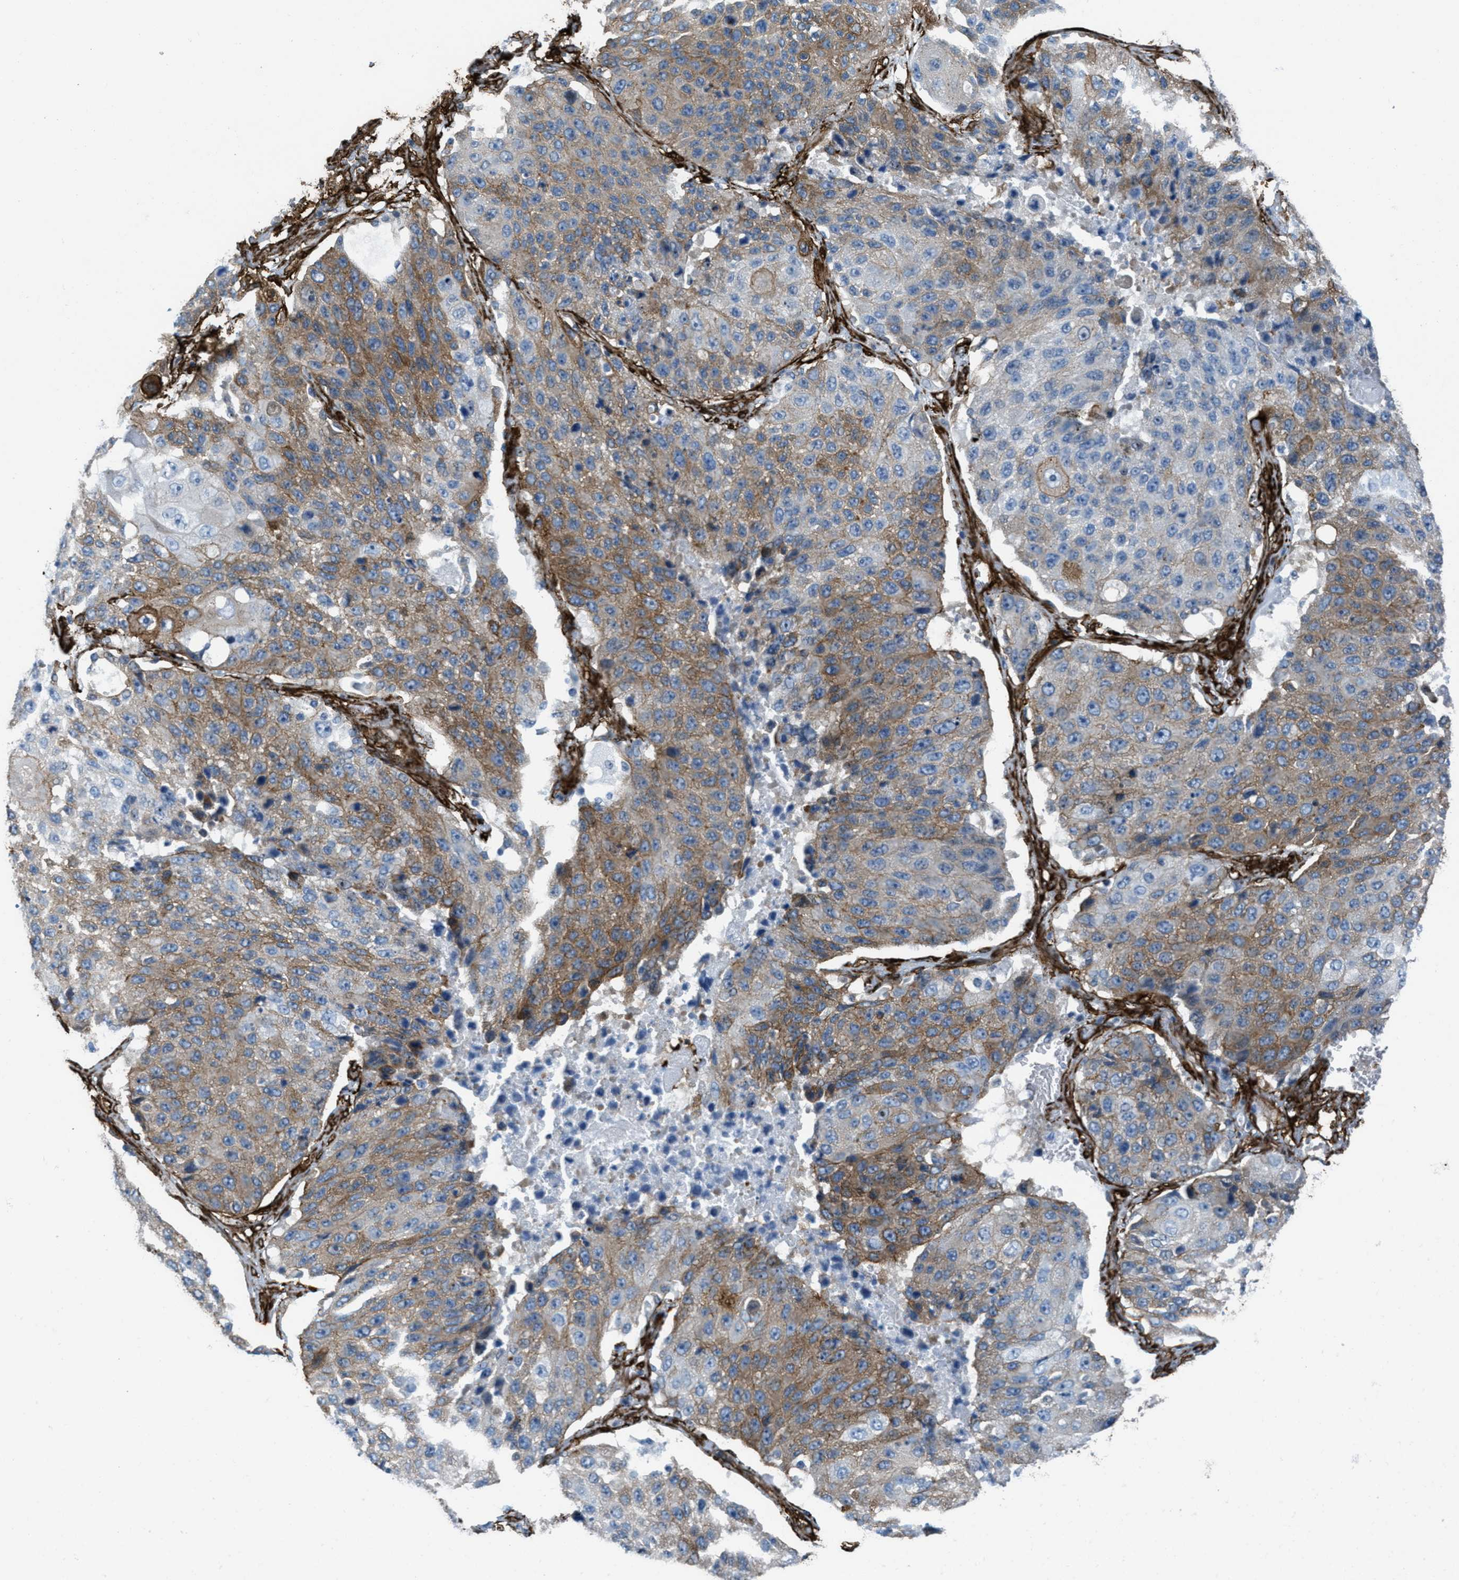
{"staining": {"intensity": "moderate", "quantity": ">75%", "location": "cytoplasmic/membranous"}, "tissue": "lung cancer", "cell_type": "Tumor cells", "image_type": "cancer", "snomed": [{"axis": "morphology", "description": "Squamous cell carcinoma, NOS"}, {"axis": "topography", "description": "Lung"}], "caption": "A histopathology image of human lung squamous cell carcinoma stained for a protein reveals moderate cytoplasmic/membranous brown staining in tumor cells.", "gene": "CALD1", "patient": {"sex": "male", "age": 61}}